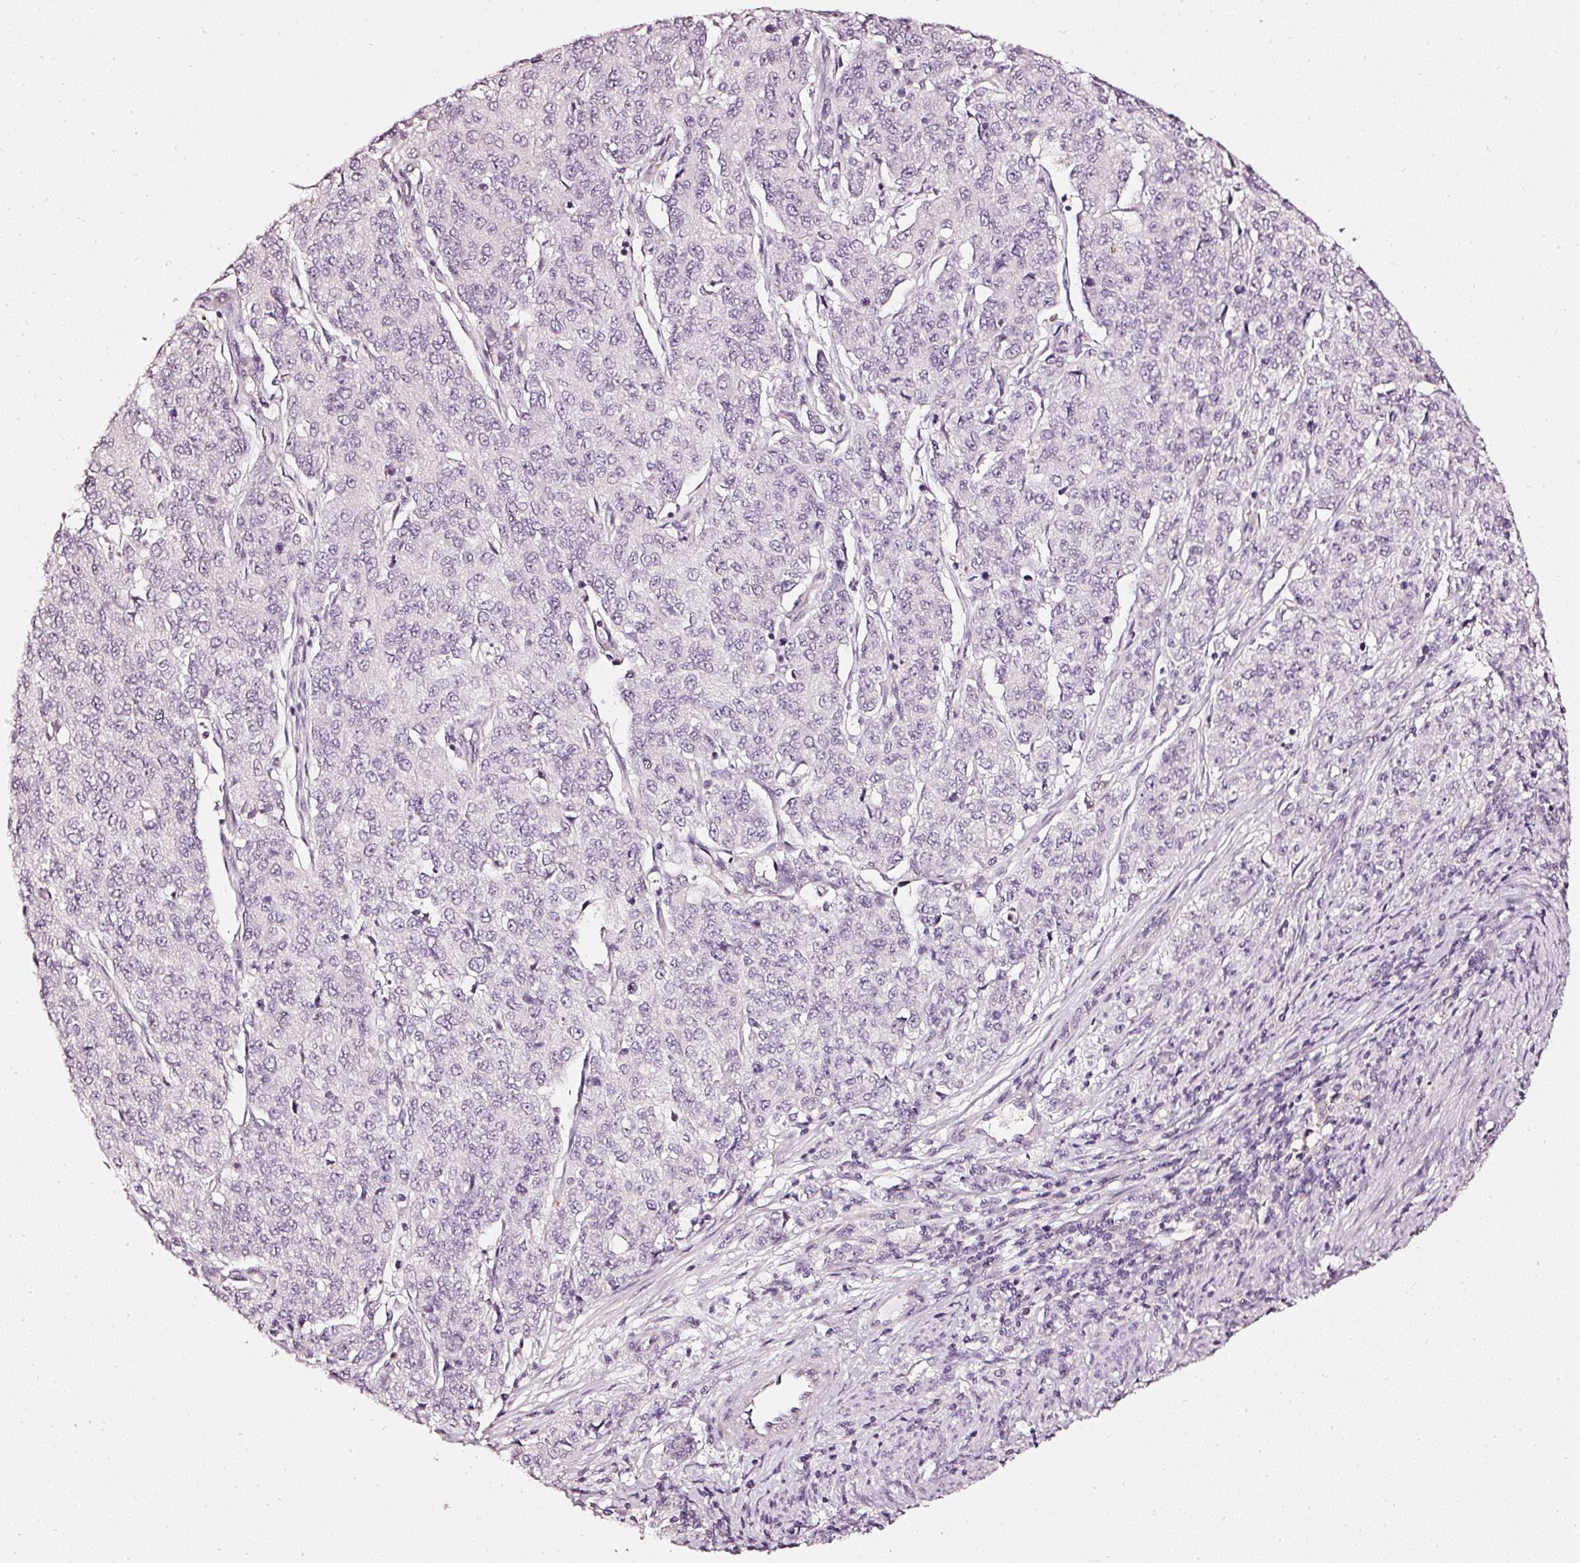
{"staining": {"intensity": "negative", "quantity": "none", "location": "none"}, "tissue": "endometrial cancer", "cell_type": "Tumor cells", "image_type": "cancer", "snomed": [{"axis": "morphology", "description": "Adenocarcinoma, NOS"}, {"axis": "topography", "description": "Endometrium"}], "caption": "Endometrial cancer (adenocarcinoma) was stained to show a protein in brown. There is no significant expression in tumor cells. (Stains: DAB IHC with hematoxylin counter stain, Microscopy: brightfield microscopy at high magnification).", "gene": "CNP", "patient": {"sex": "female", "age": 50}}